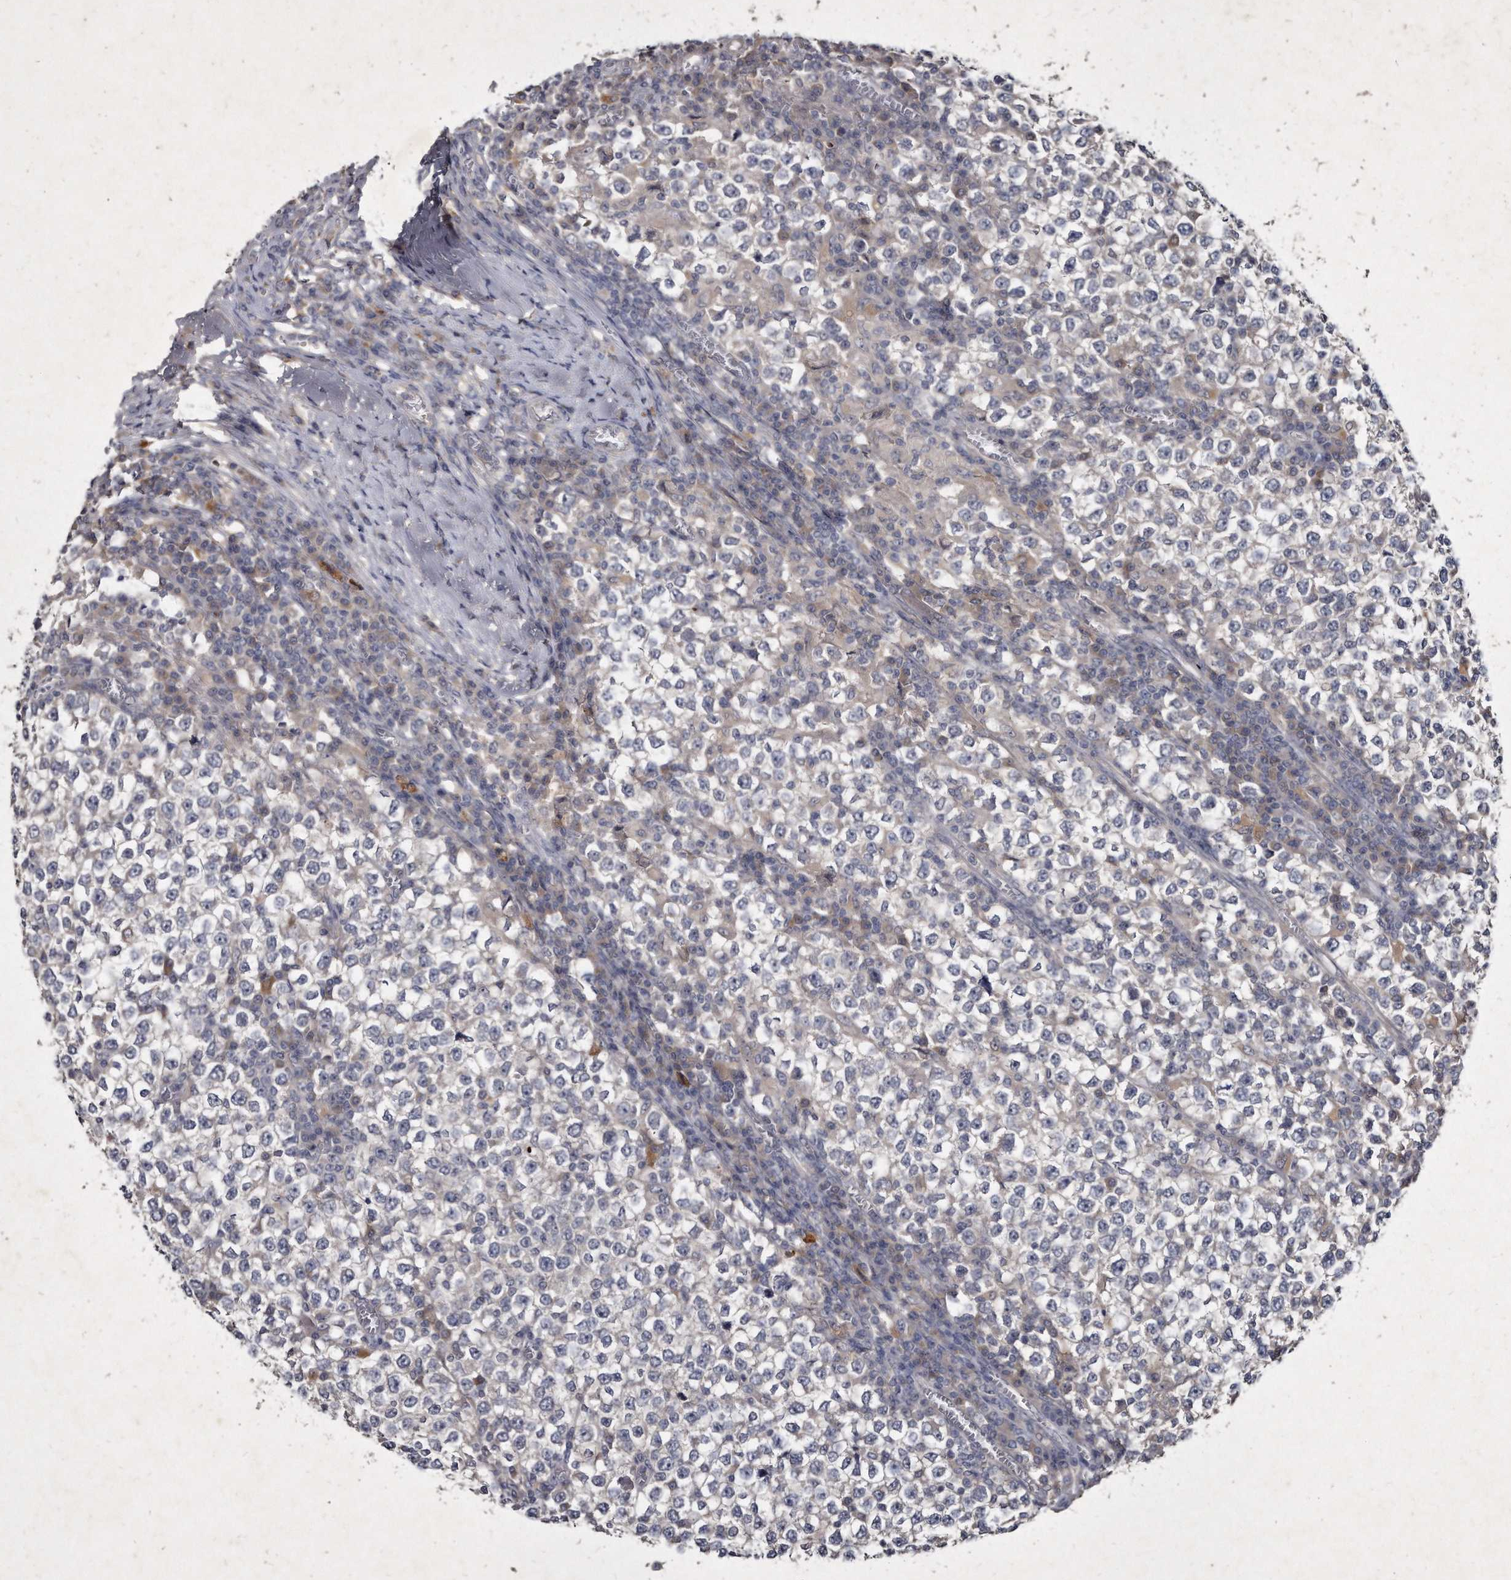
{"staining": {"intensity": "negative", "quantity": "none", "location": "none"}, "tissue": "testis cancer", "cell_type": "Tumor cells", "image_type": "cancer", "snomed": [{"axis": "morphology", "description": "Seminoma, NOS"}, {"axis": "topography", "description": "Testis"}], "caption": "Histopathology image shows no significant protein staining in tumor cells of testis cancer.", "gene": "KLHDC3", "patient": {"sex": "male", "age": 65}}